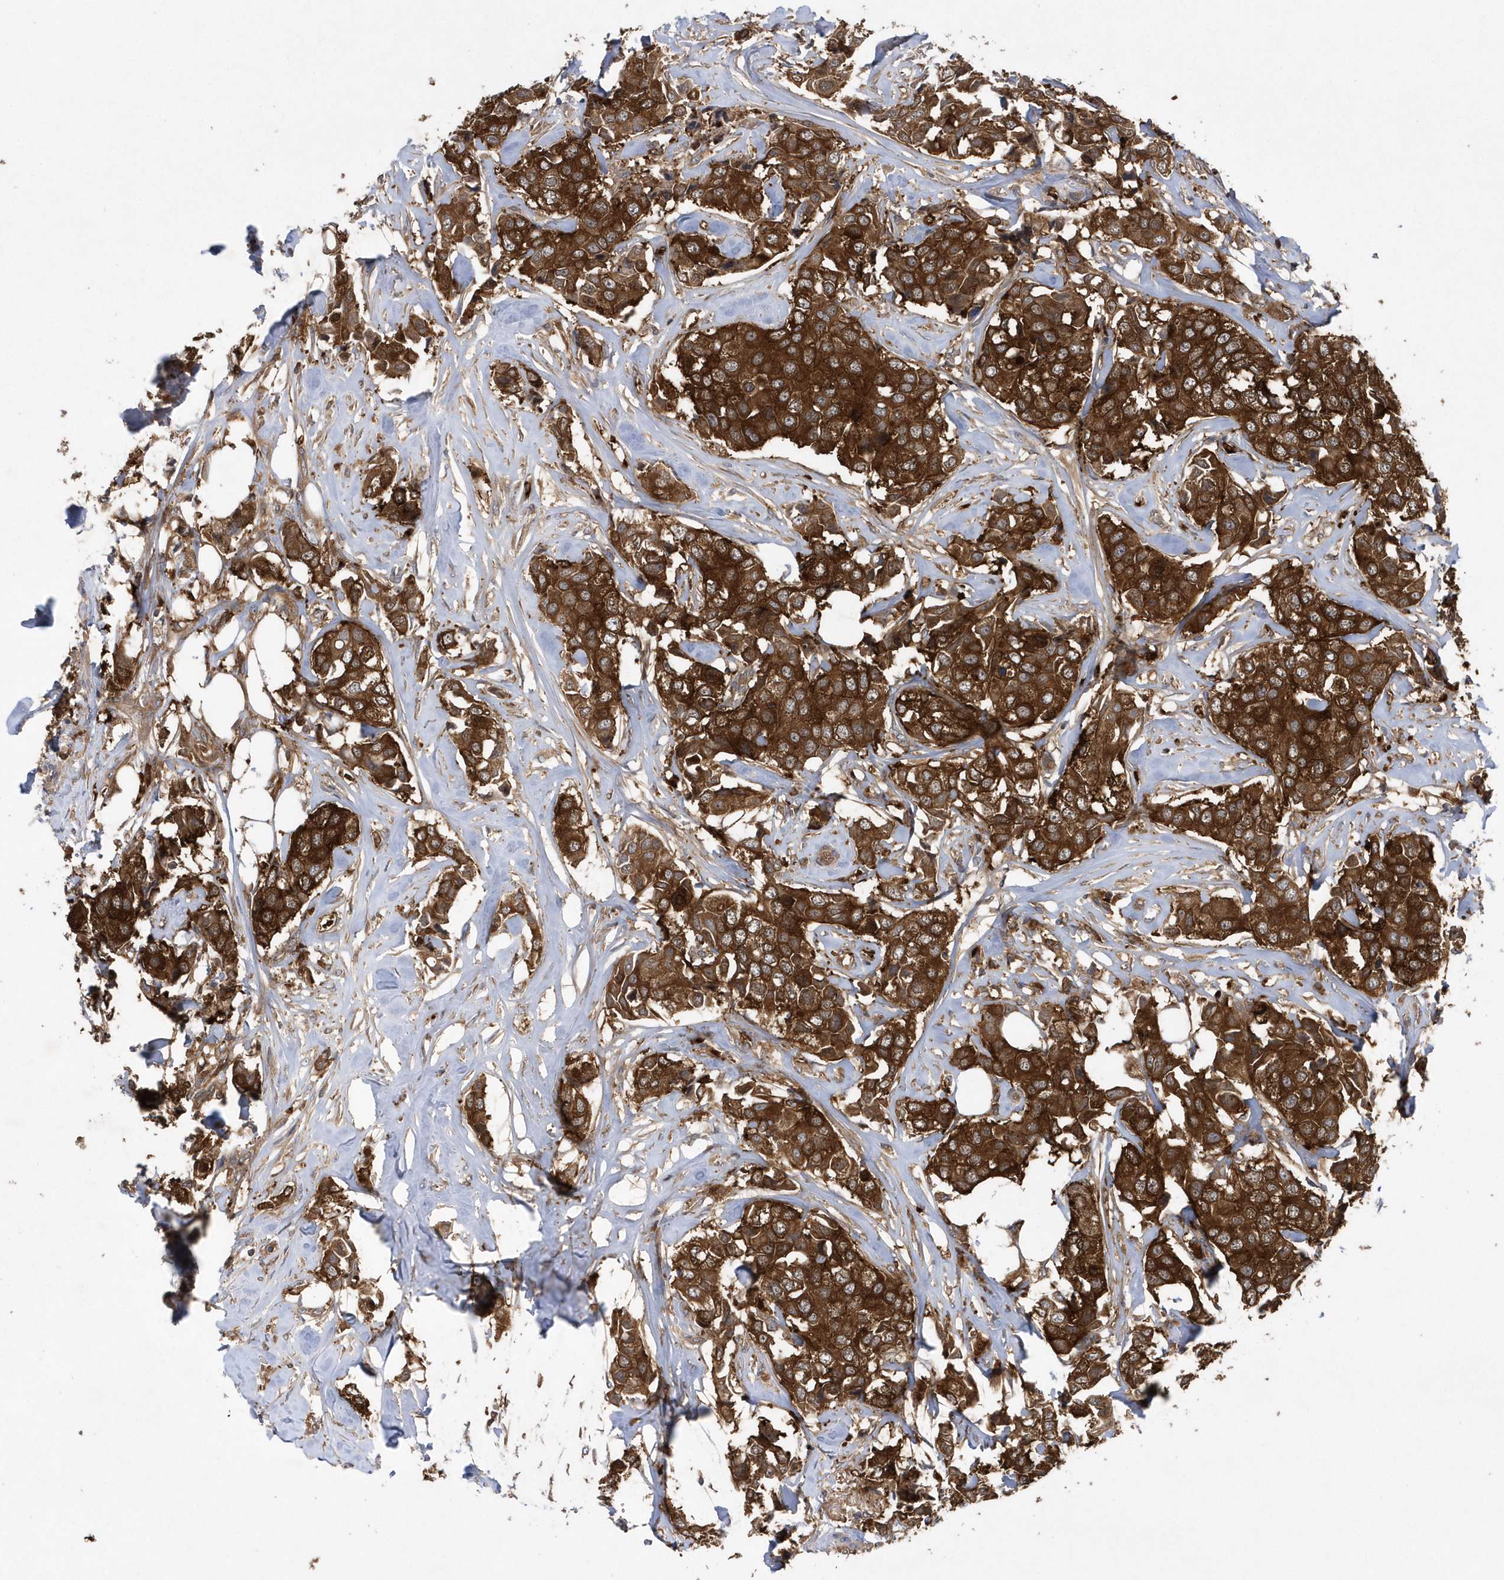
{"staining": {"intensity": "strong", "quantity": ">75%", "location": "cytoplasmic/membranous"}, "tissue": "breast cancer", "cell_type": "Tumor cells", "image_type": "cancer", "snomed": [{"axis": "morphology", "description": "Duct carcinoma"}, {"axis": "topography", "description": "Breast"}], "caption": "The immunohistochemical stain highlights strong cytoplasmic/membranous positivity in tumor cells of breast cancer (intraductal carcinoma) tissue. The staining was performed using DAB to visualize the protein expression in brown, while the nuclei were stained in blue with hematoxylin (Magnification: 20x).", "gene": "PAICS", "patient": {"sex": "female", "age": 80}}